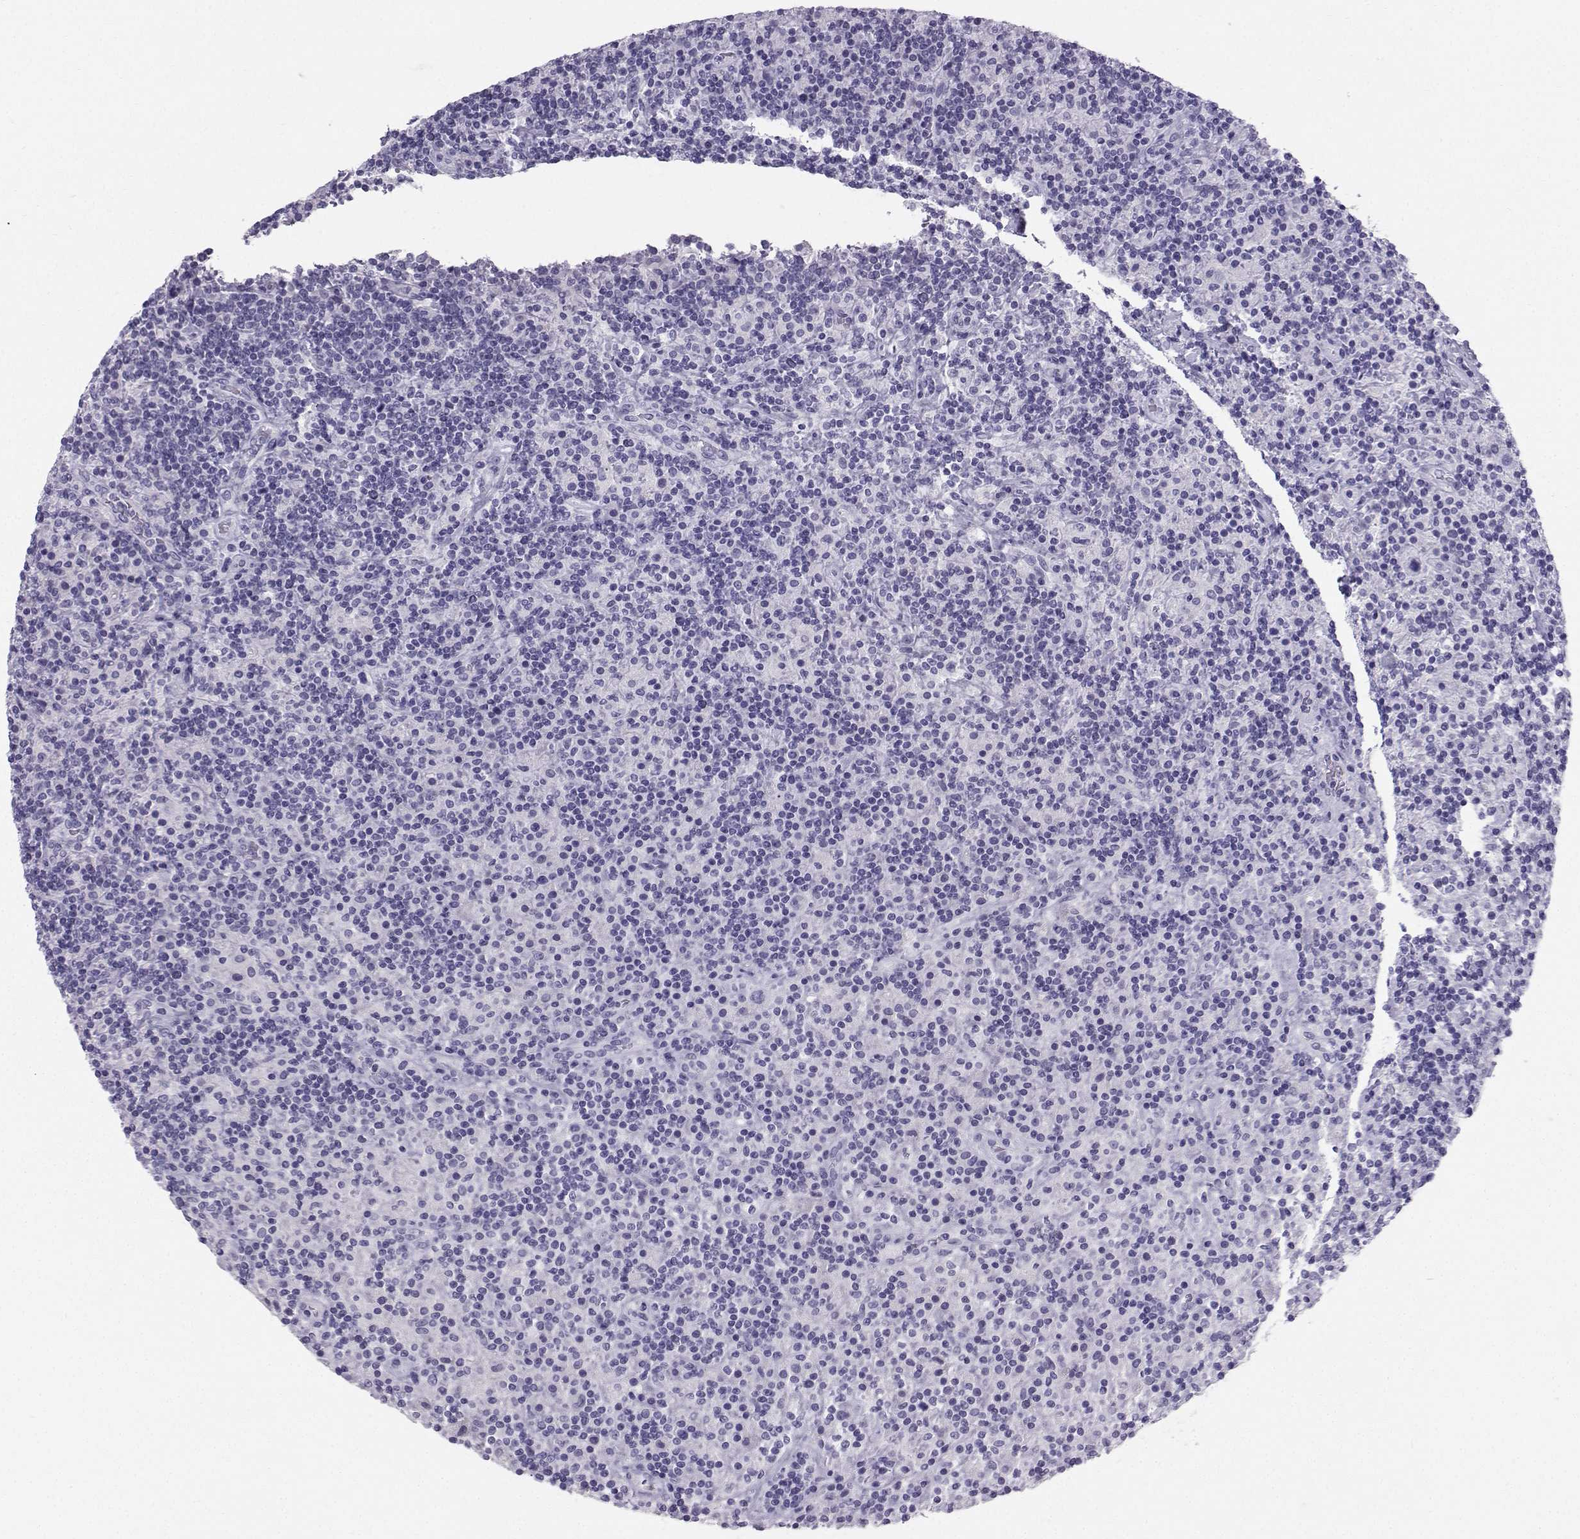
{"staining": {"intensity": "negative", "quantity": "none", "location": "none"}, "tissue": "lymphoma", "cell_type": "Tumor cells", "image_type": "cancer", "snomed": [{"axis": "morphology", "description": "Hodgkin's disease, NOS"}, {"axis": "topography", "description": "Lymph node"}], "caption": "Lymphoma was stained to show a protein in brown. There is no significant expression in tumor cells.", "gene": "IQCD", "patient": {"sex": "male", "age": 70}}